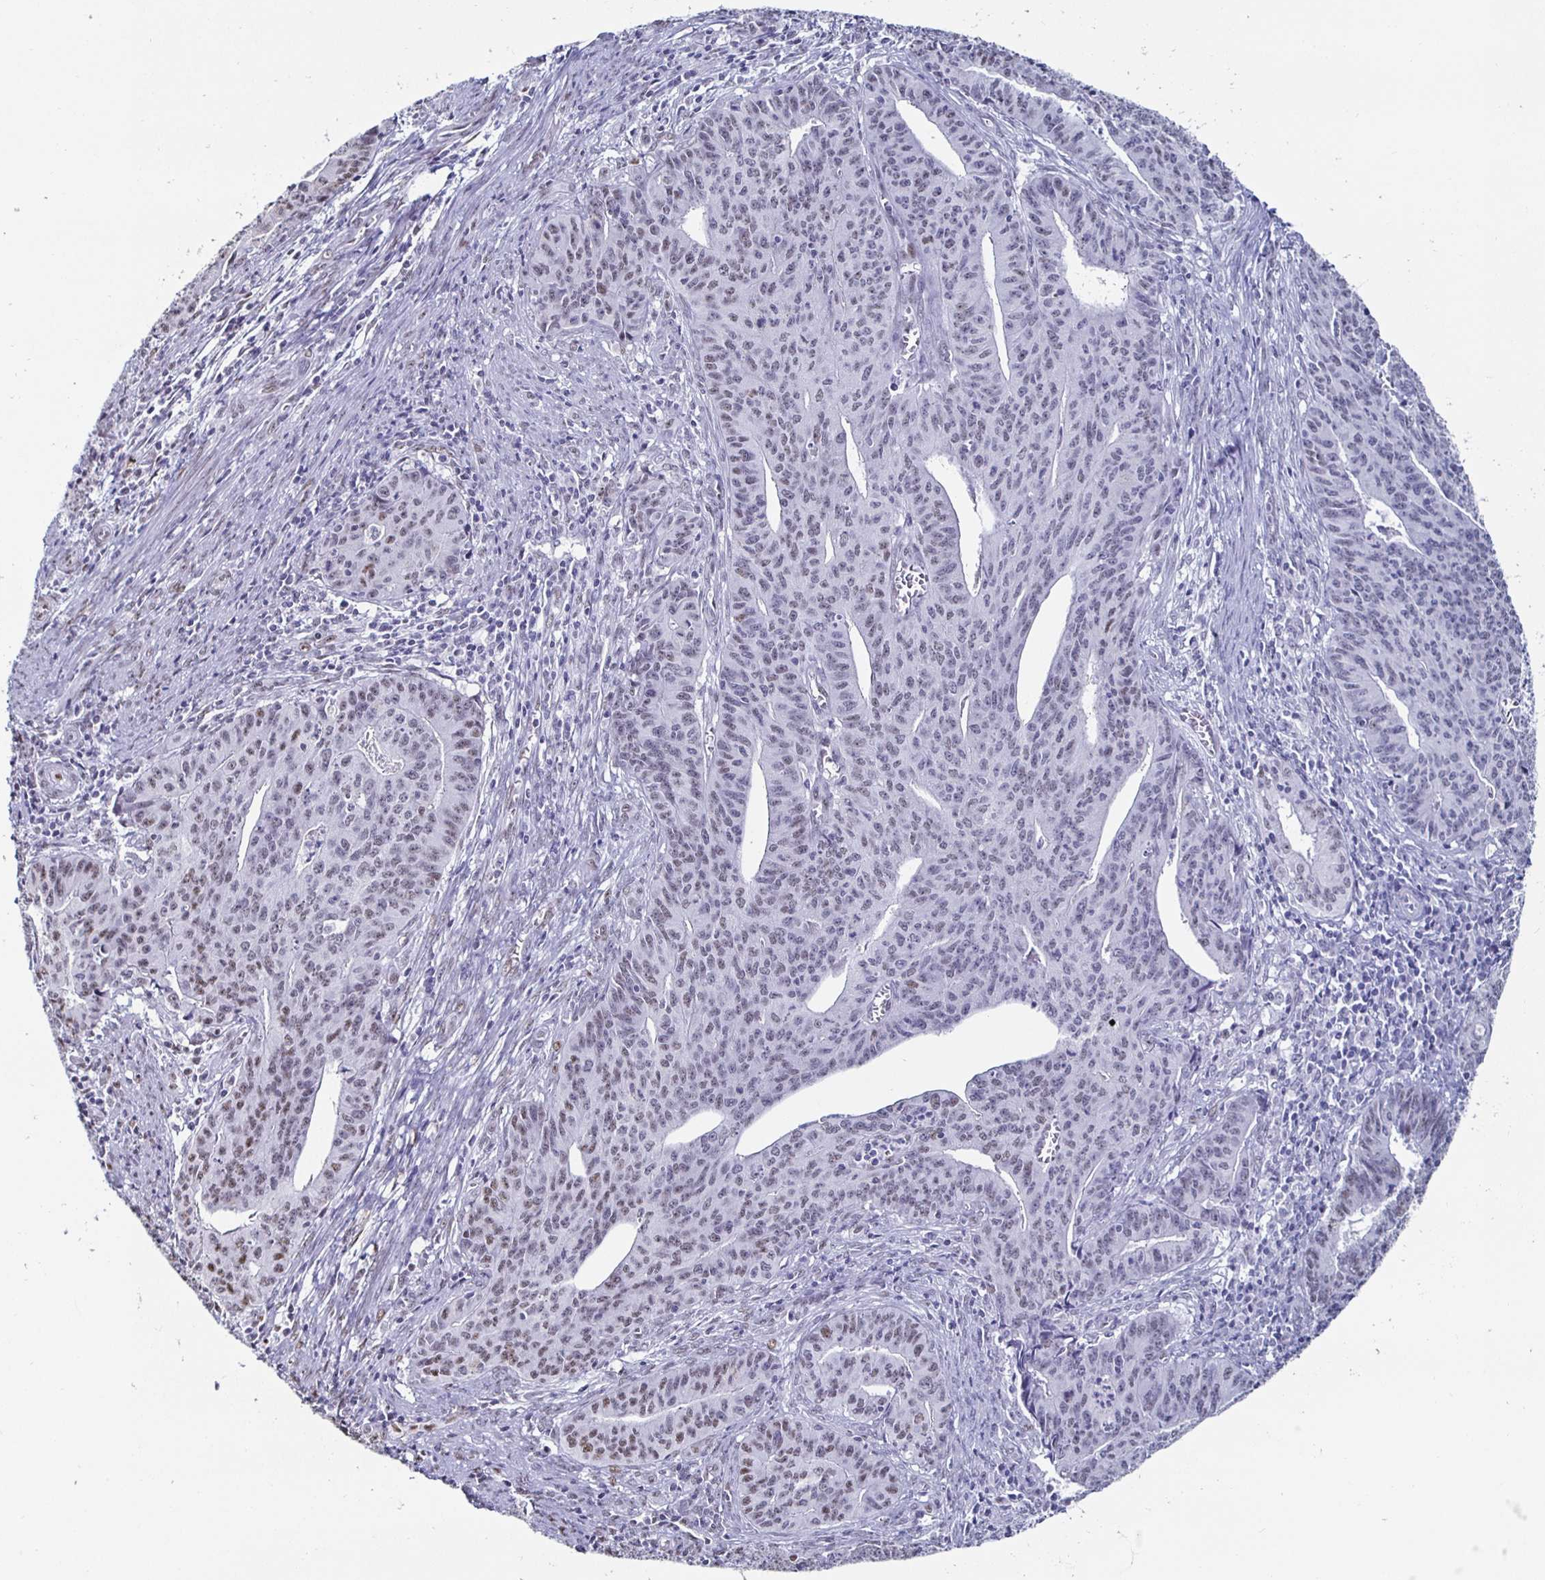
{"staining": {"intensity": "moderate", "quantity": "<25%", "location": "nuclear"}, "tissue": "endometrial cancer", "cell_type": "Tumor cells", "image_type": "cancer", "snomed": [{"axis": "morphology", "description": "Adenocarcinoma, NOS"}, {"axis": "topography", "description": "Endometrium"}], "caption": "Approximately <25% of tumor cells in endometrial adenocarcinoma demonstrate moderate nuclear protein staining as visualized by brown immunohistochemical staining.", "gene": "DDX39B", "patient": {"sex": "female", "age": 59}}